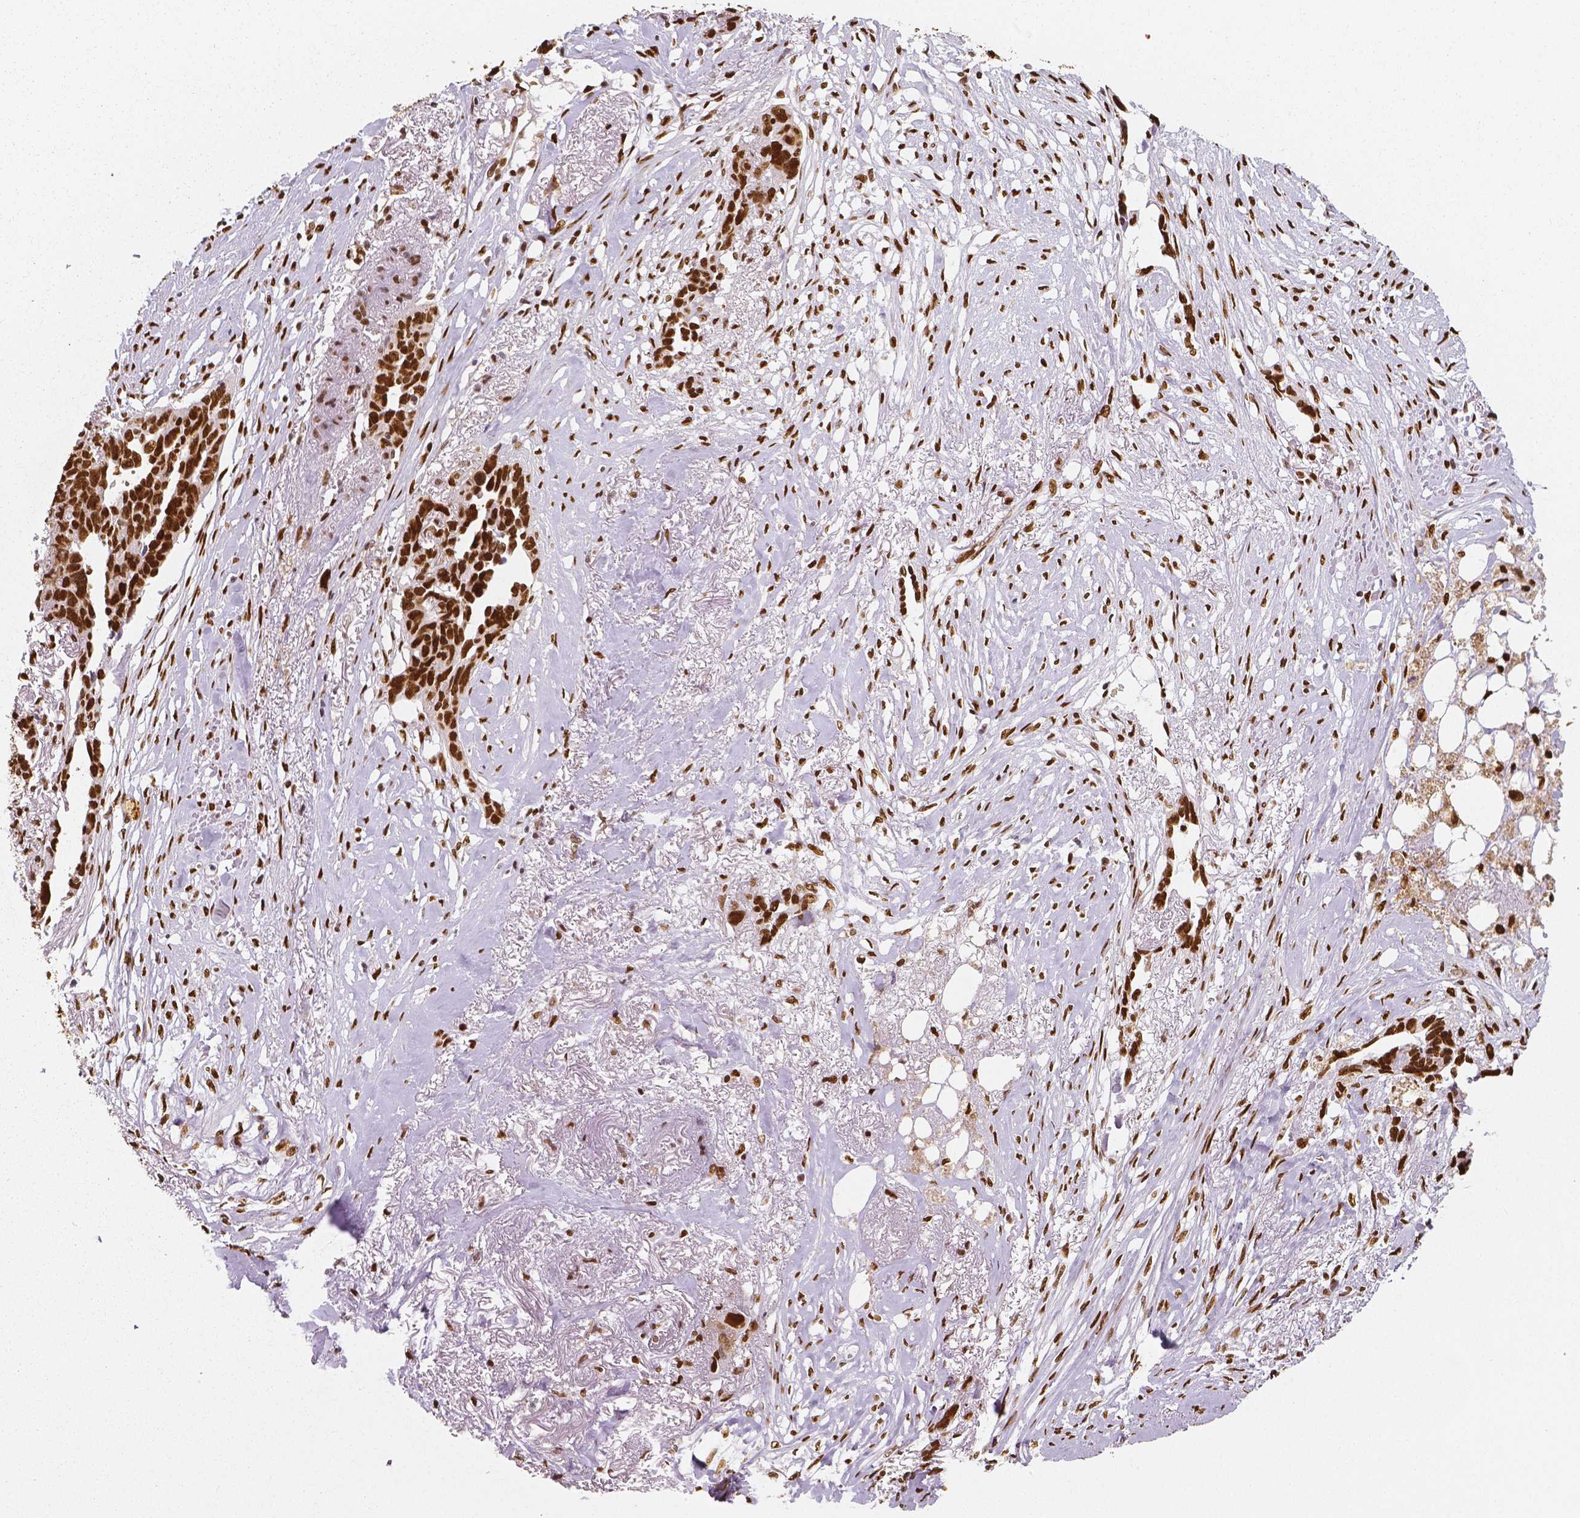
{"staining": {"intensity": "strong", "quantity": ">75%", "location": "nuclear"}, "tissue": "ovarian cancer", "cell_type": "Tumor cells", "image_type": "cancer", "snomed": [{"axis": "morphology", "description": "Cystadenocarcinoma, serous, NOS"}, {"axis": "topography", "description": "Ovary"}], "caption": "High-magnification brightfield microscopy of ovarian cancer stained with DAB (brown) and counterstained with hematoxylin (blue). tumor cells exhibit strong nuclear staining is present in about>75% of cells.", "gene": "NUCKS1", "patient": {"sex": "female", "age": 69}}